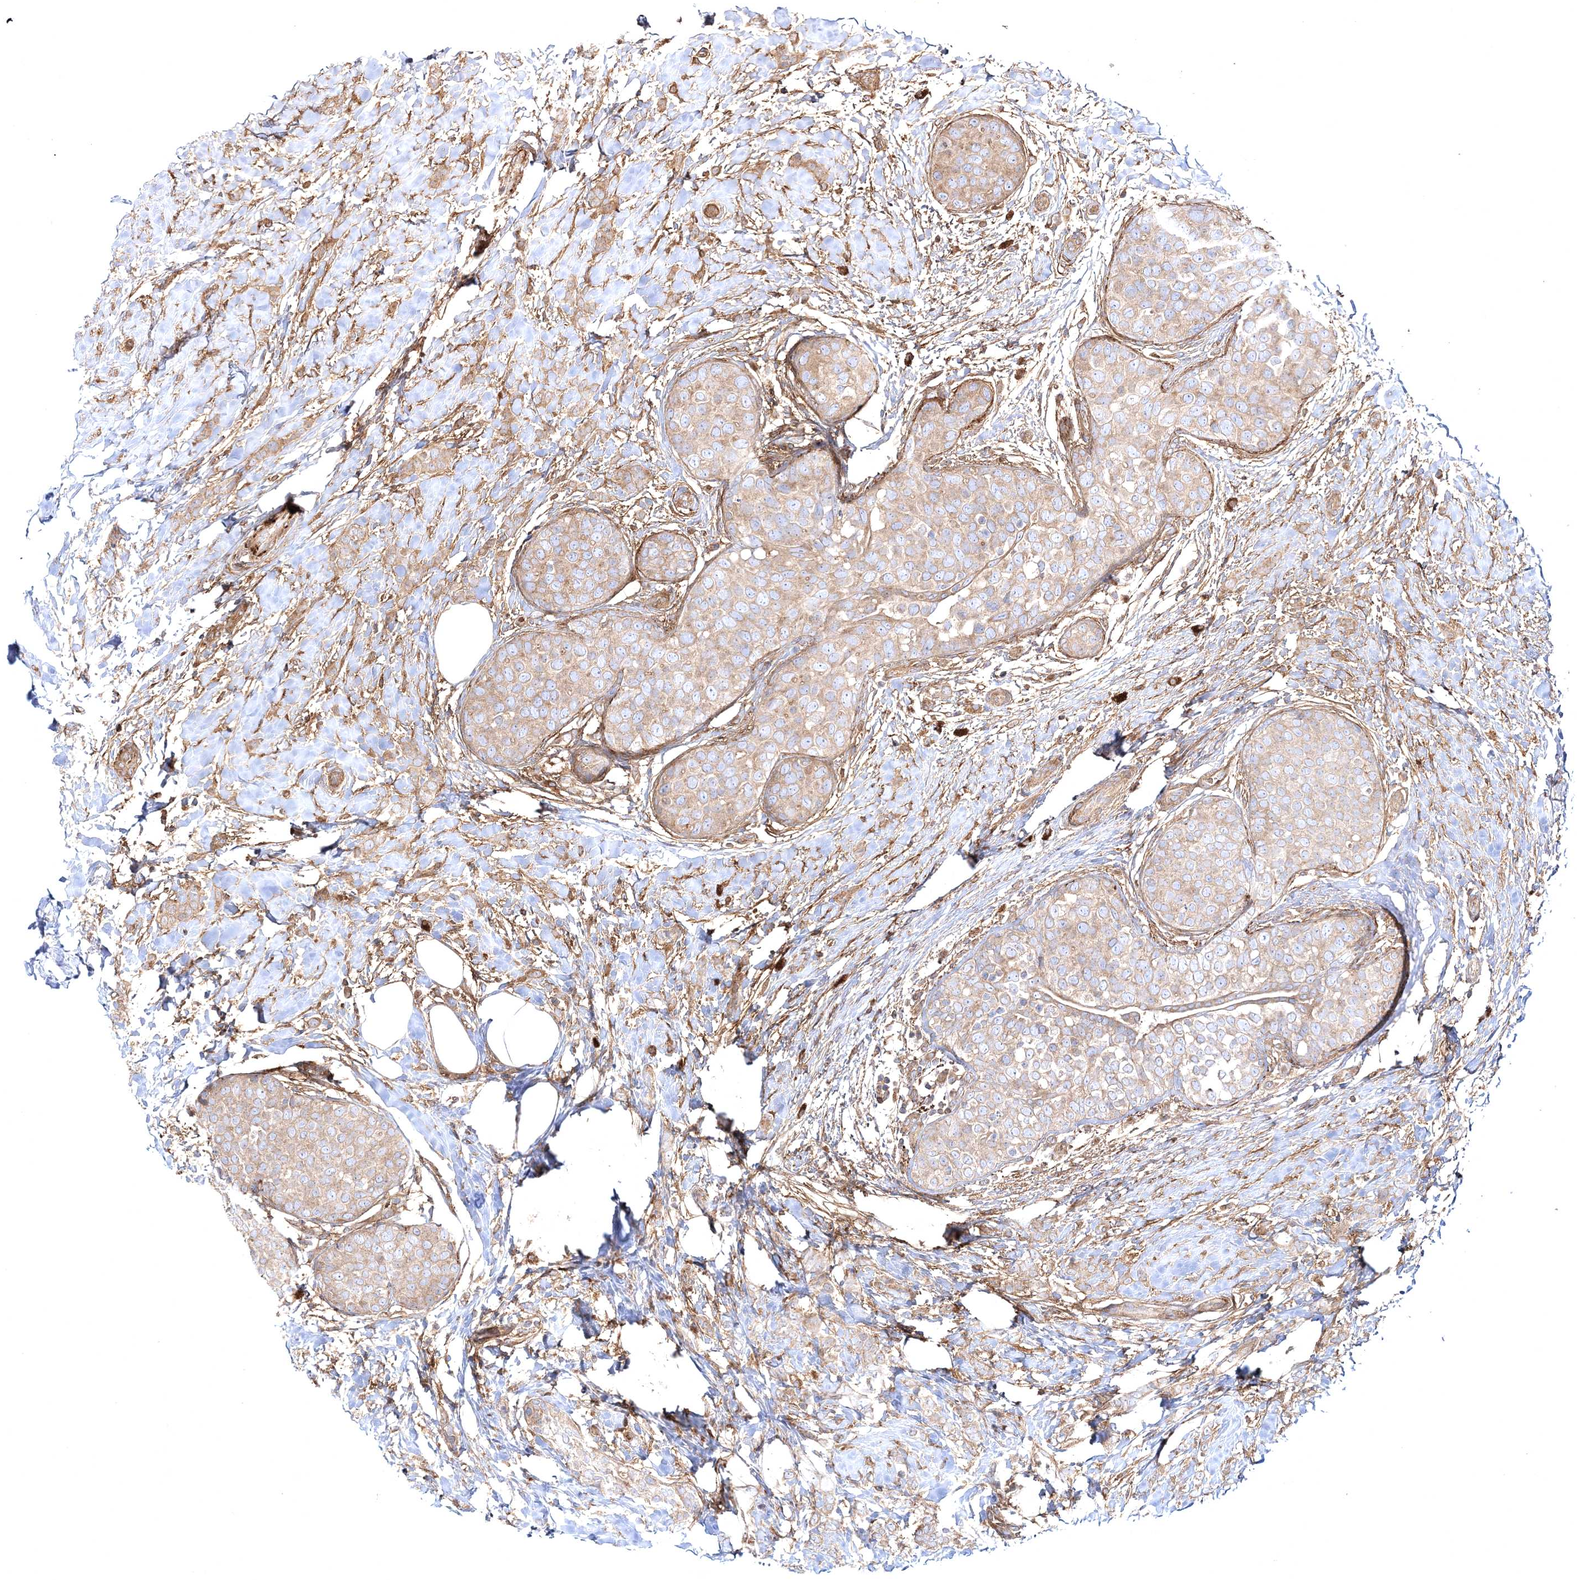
{"staining": {"intensity": "weak", "quantity": ">75%", "location": "cytoplasmic/membranous"}, "tissue": "breast cancer", "cell_type": "Tumor cells", "image_type": "cancer", "snomed": [{"axis": "morphology", "description": "Lobular carcinoma, in situ"}, {"axis": "morphology", "description": "Lobular carcinoma"}, {"axis": "topography", "description": "Breast"}], "caption": "Immunohistochemistry (IHC) (DAB) staining of breast cancer (lobular carcinoma) reveals weak cytoplasmic/membranous protein staining in about >75% of tumor cells. Nuclei are stained in blue.", "gene": "ZSWIM6", "patient": {"sex": "female", "age": 41}}